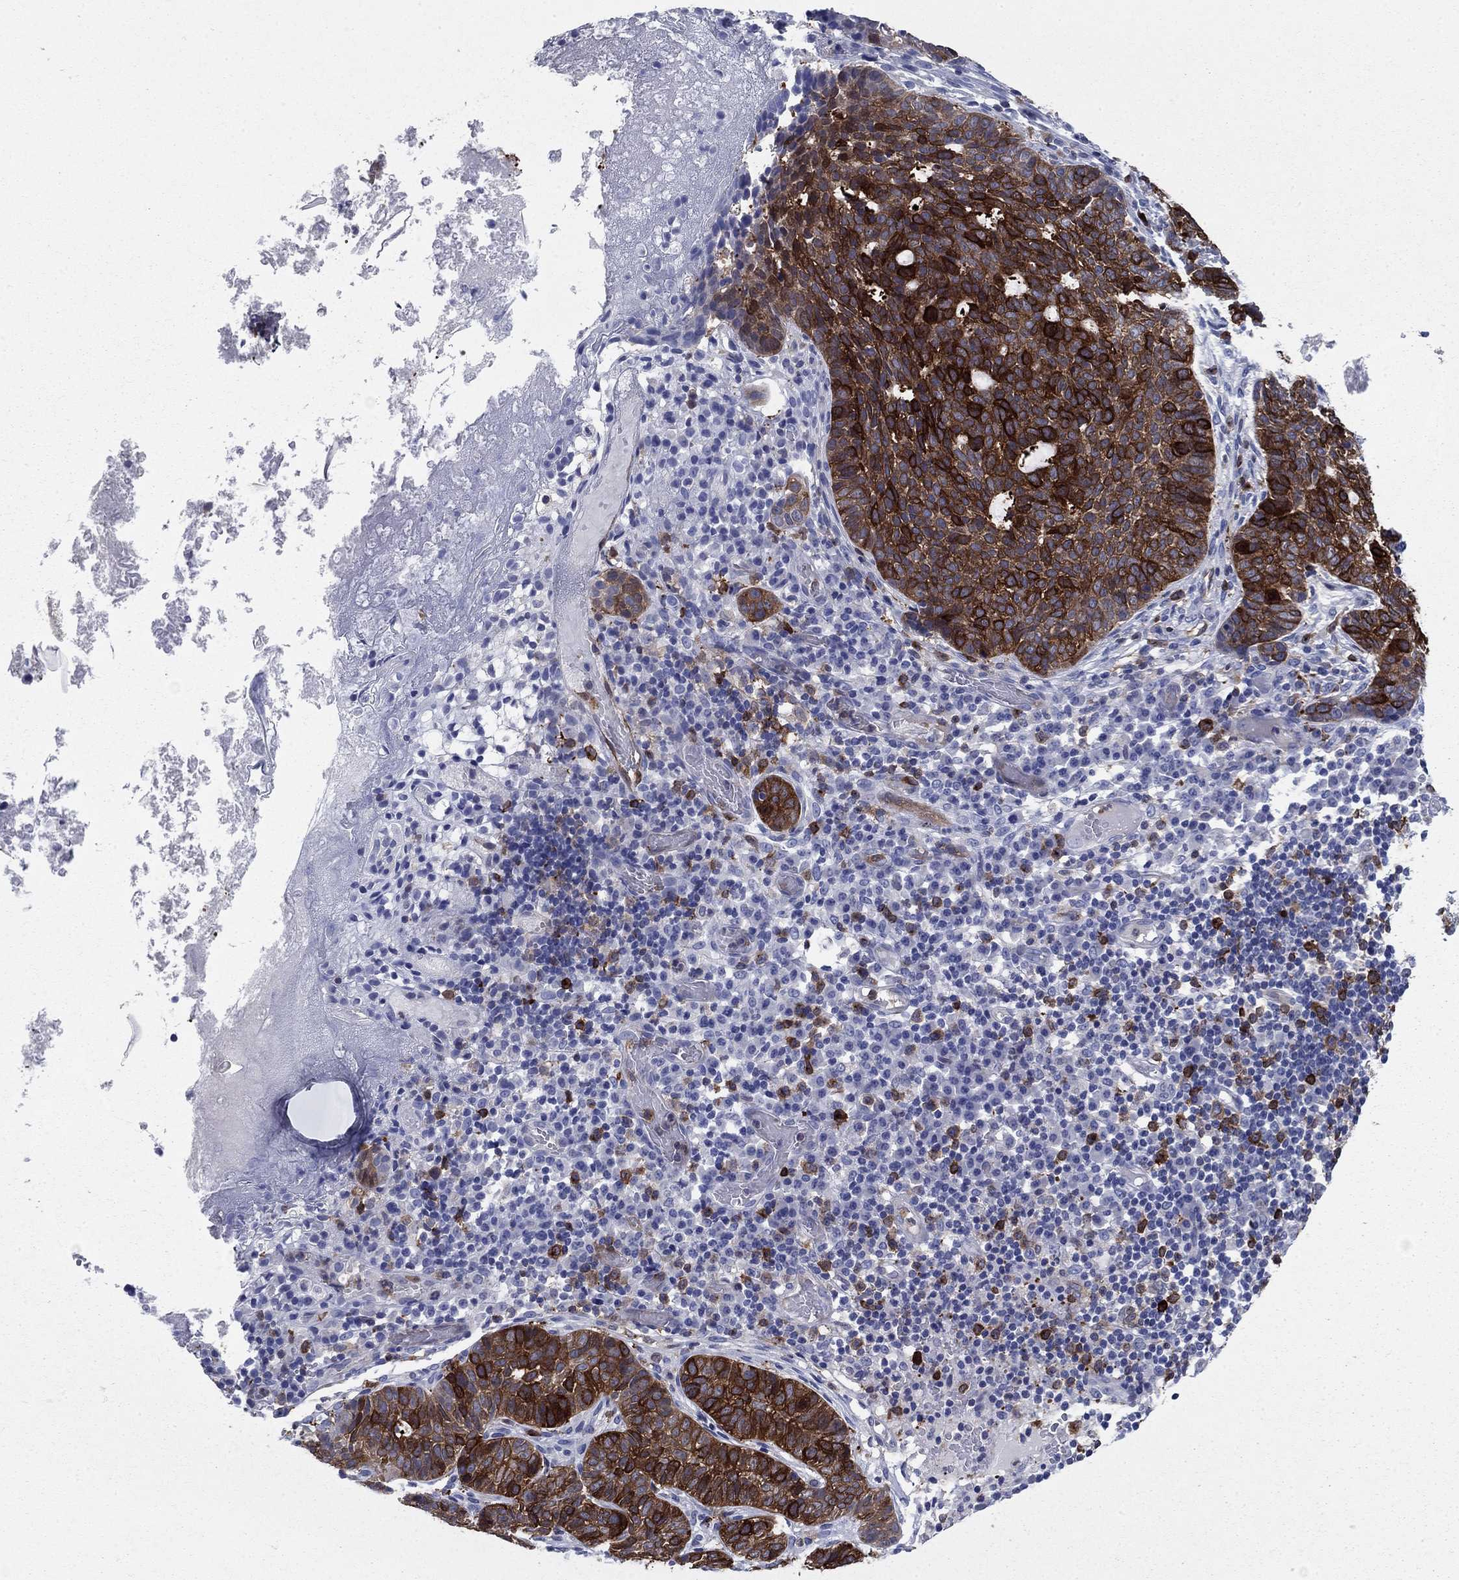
{"staining": {"intensity": "strong", "quantity": "25%-75%", "location": "cytoplasmic/membranous"}, "tissue": "skin cancer", "cell_type": "Tumor cells", "image_type": "cancer", "snomed": [{"axis": "morphology", "description": "Basal cell carcinoma"}, {"axis": "topography", "description": "Skin"}], "caption": "This micrograph demonstrates IHC staining of skin cancer (basal cell carcinoma), with high strong cytoplasmic/membranous positivity in approximately 25%-75% of tumor cells.", "gene": "STMN1", "patient": {"sex": "female", "age": 69}}